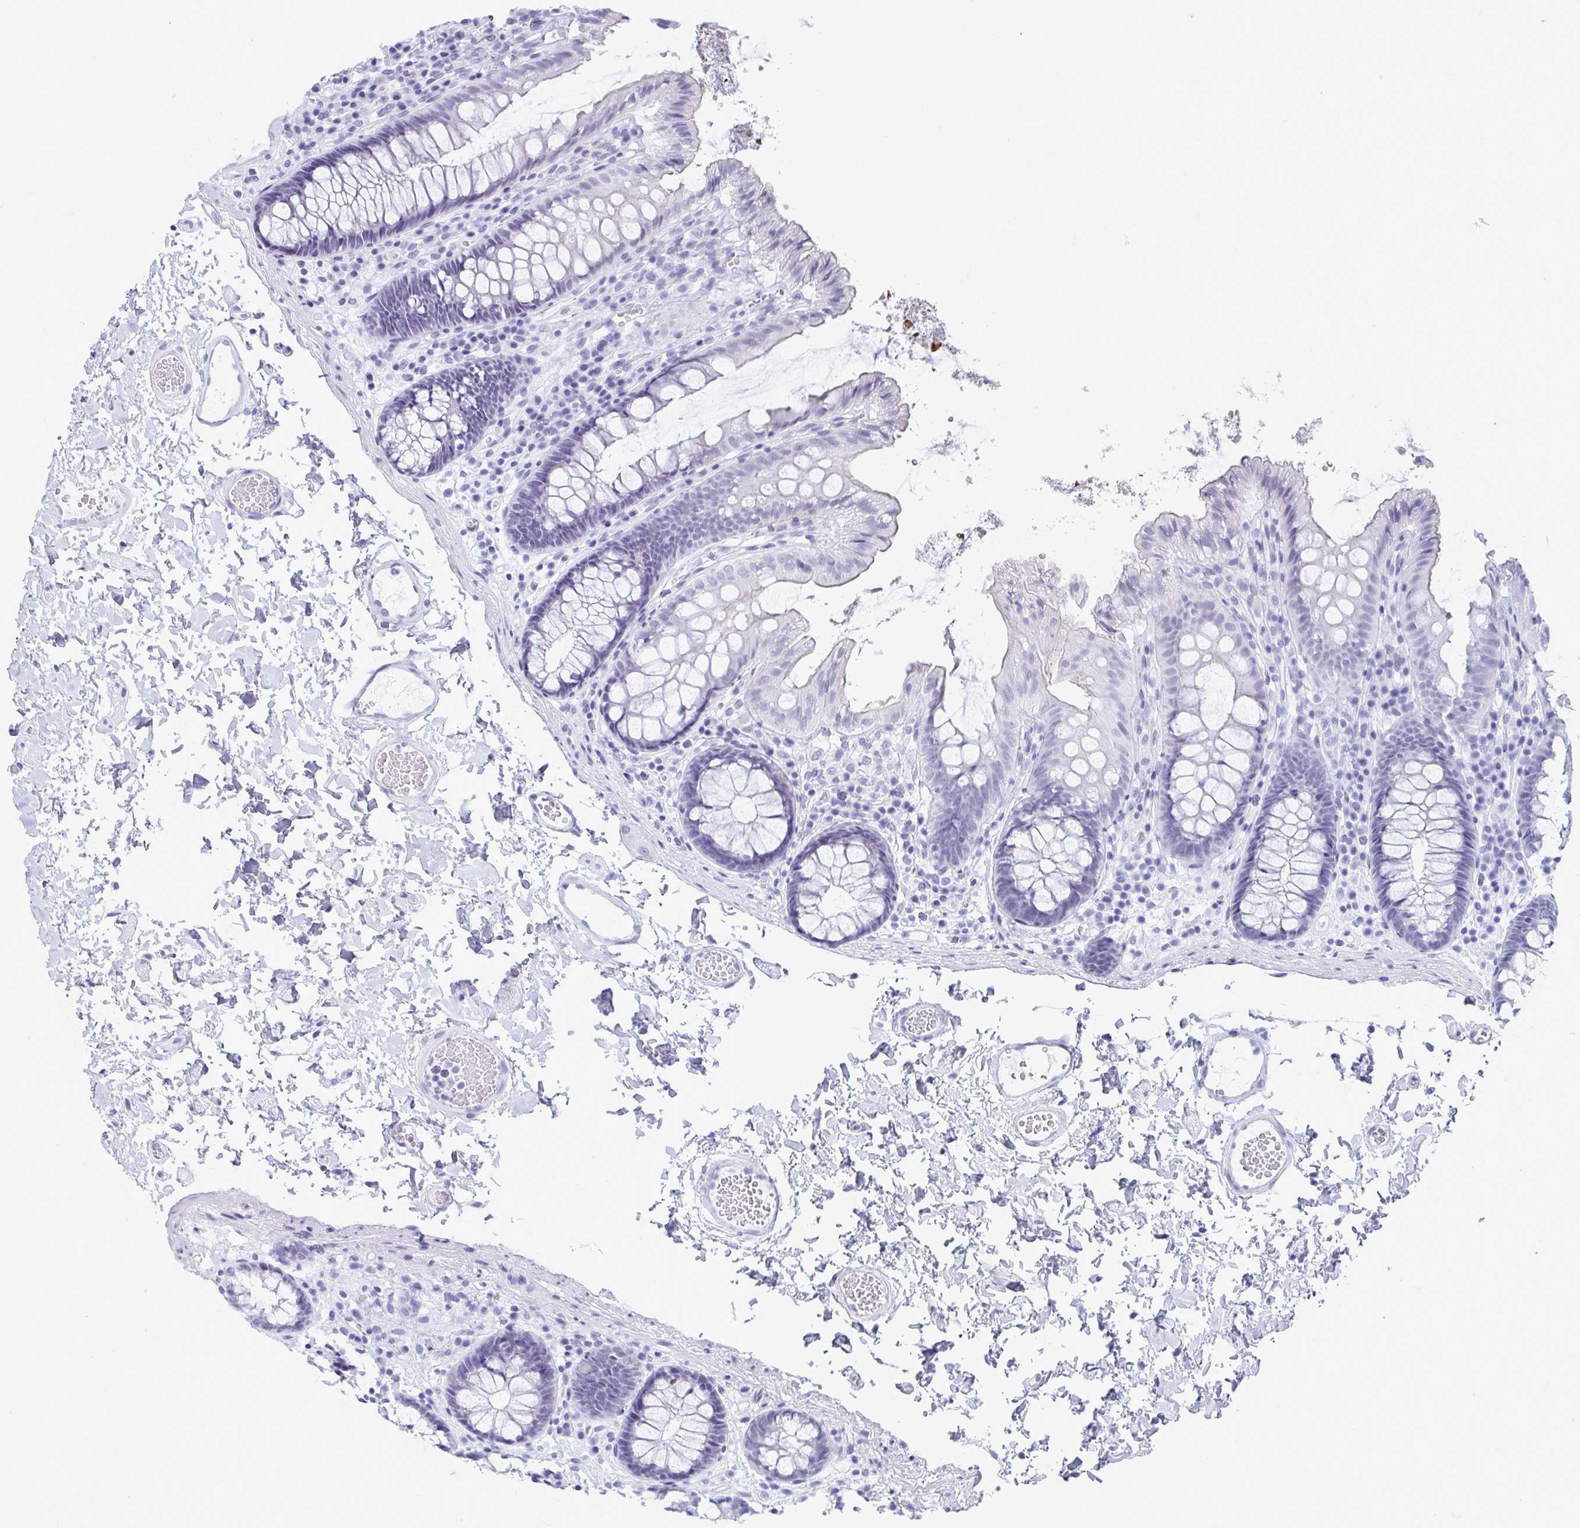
{"staining": {"intensity": "negative", "quantity": "none", "location": "none"}, "tissue": "colon", "cell_type": "Endothelial cells", "image_type": "normal", "snomed": [{"axis": "morphology", "description": "Normal tissue, NOS"}, {"axis": "topography", "description": "Colon"}, {"axis": "topography", "description": "Peripheral nerve tissue"}], "caption": "Protein analysis of unremarkable colon exhibits no significant positivity in endothelial cells.", "gene": "GKN2", "patient": {"sex": "male", "age": 84}}